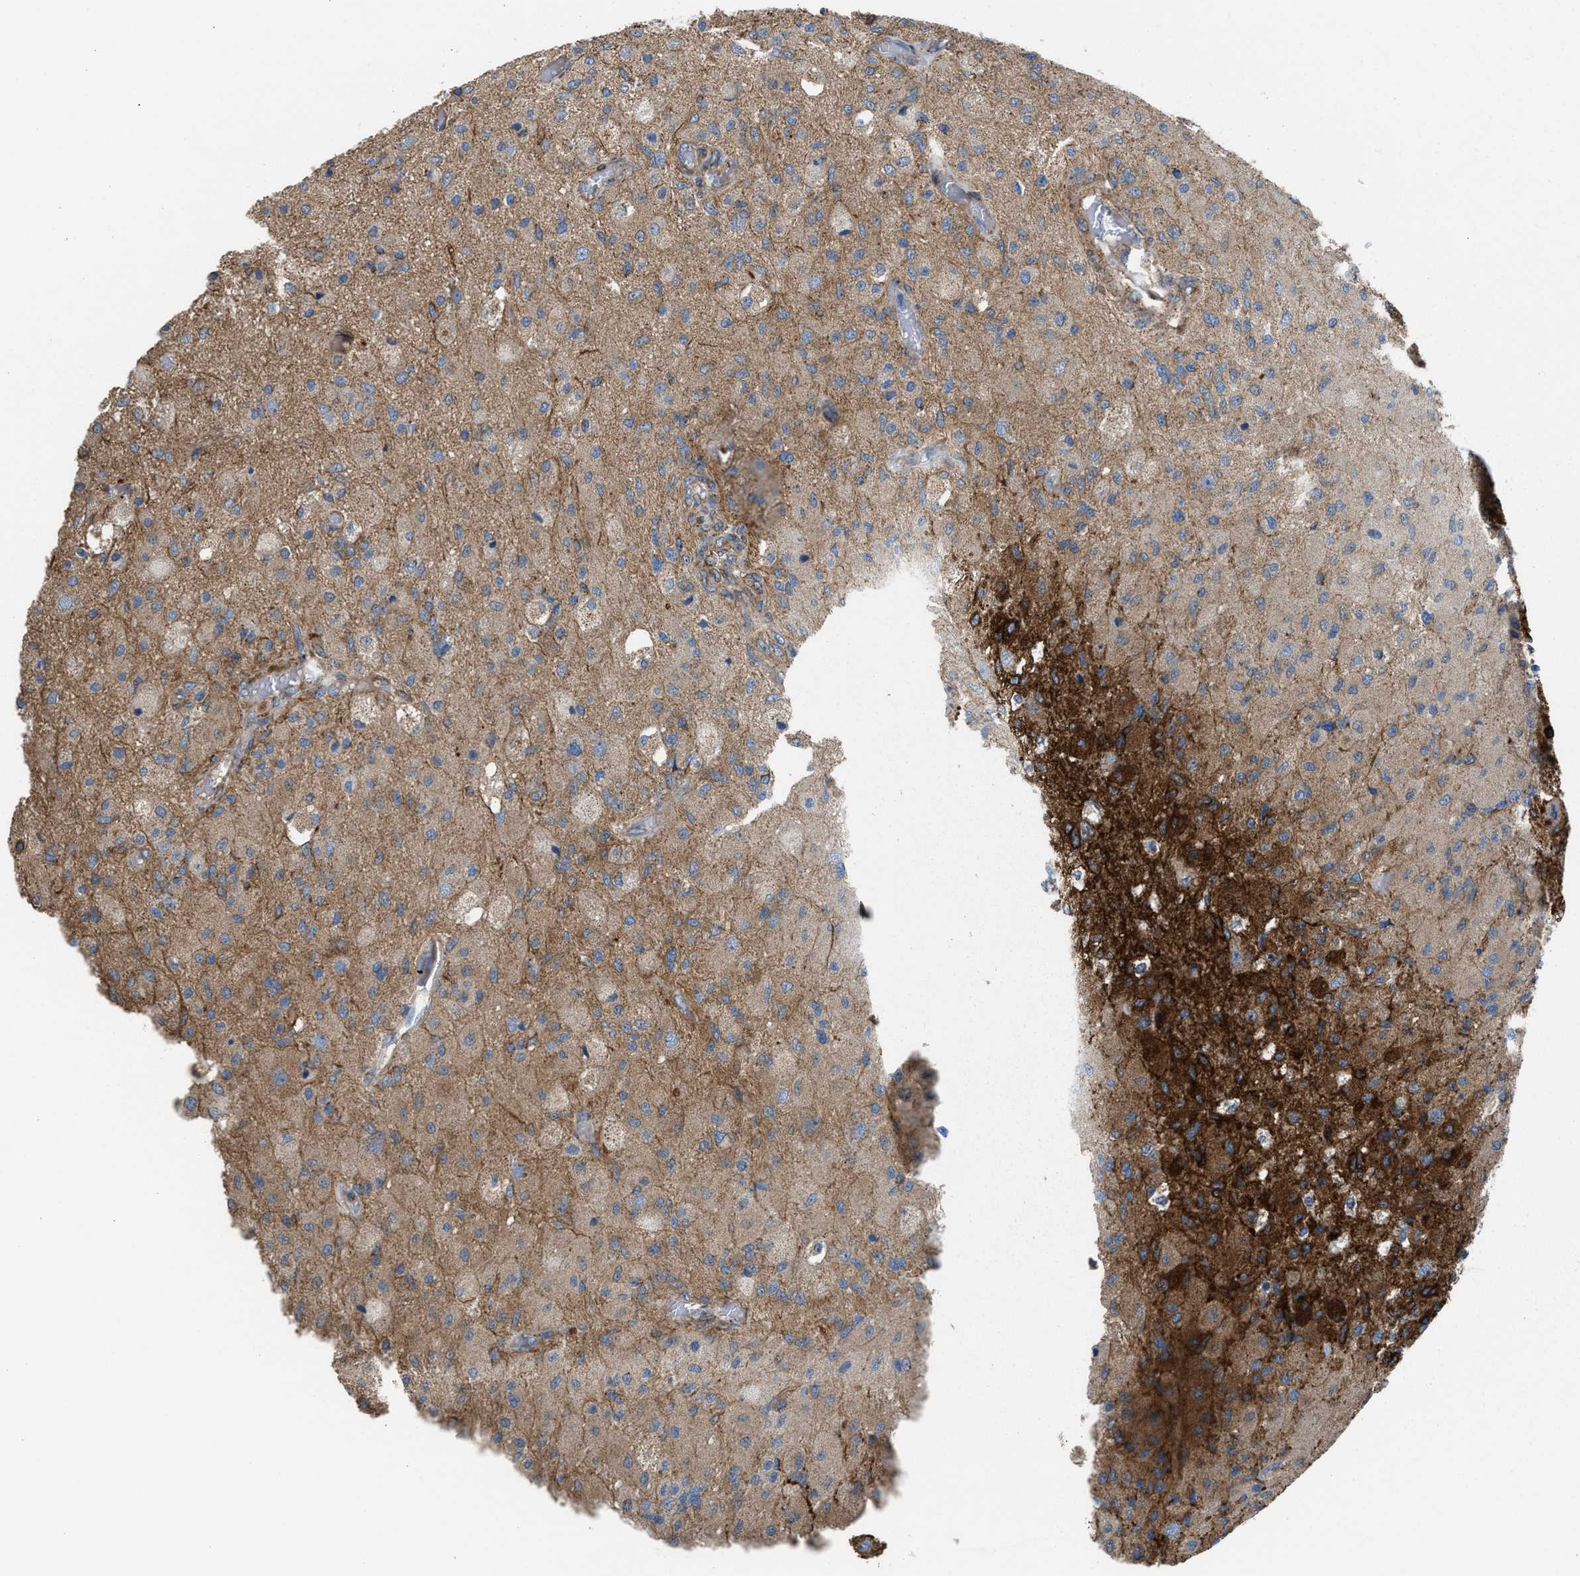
{"staining": {"intensity": "weak", "quantity": ">75%", "location": "cytoplasmic/membranous"}, "tissue": "glioma", "cell_type": "Tumor cells", "image_type": "cancer", "snomed": [{"axis": "morphology", "description": "Normal tissue, NOS"}, {"axis": "morphology", "description": "Glioma, malignant, High grade"}, {"axis": "topography", "description": "Cerebral cortex"}], "caption": "An immunohistochemistry micrograph of neoplastic tissue is shown. Protein staining in brown highlights weak cytoplasmic/membranous positivity in glioma within tumor cells.", "gene": "SLC10A3", "patient": {"sex": "male", "age": 77}}